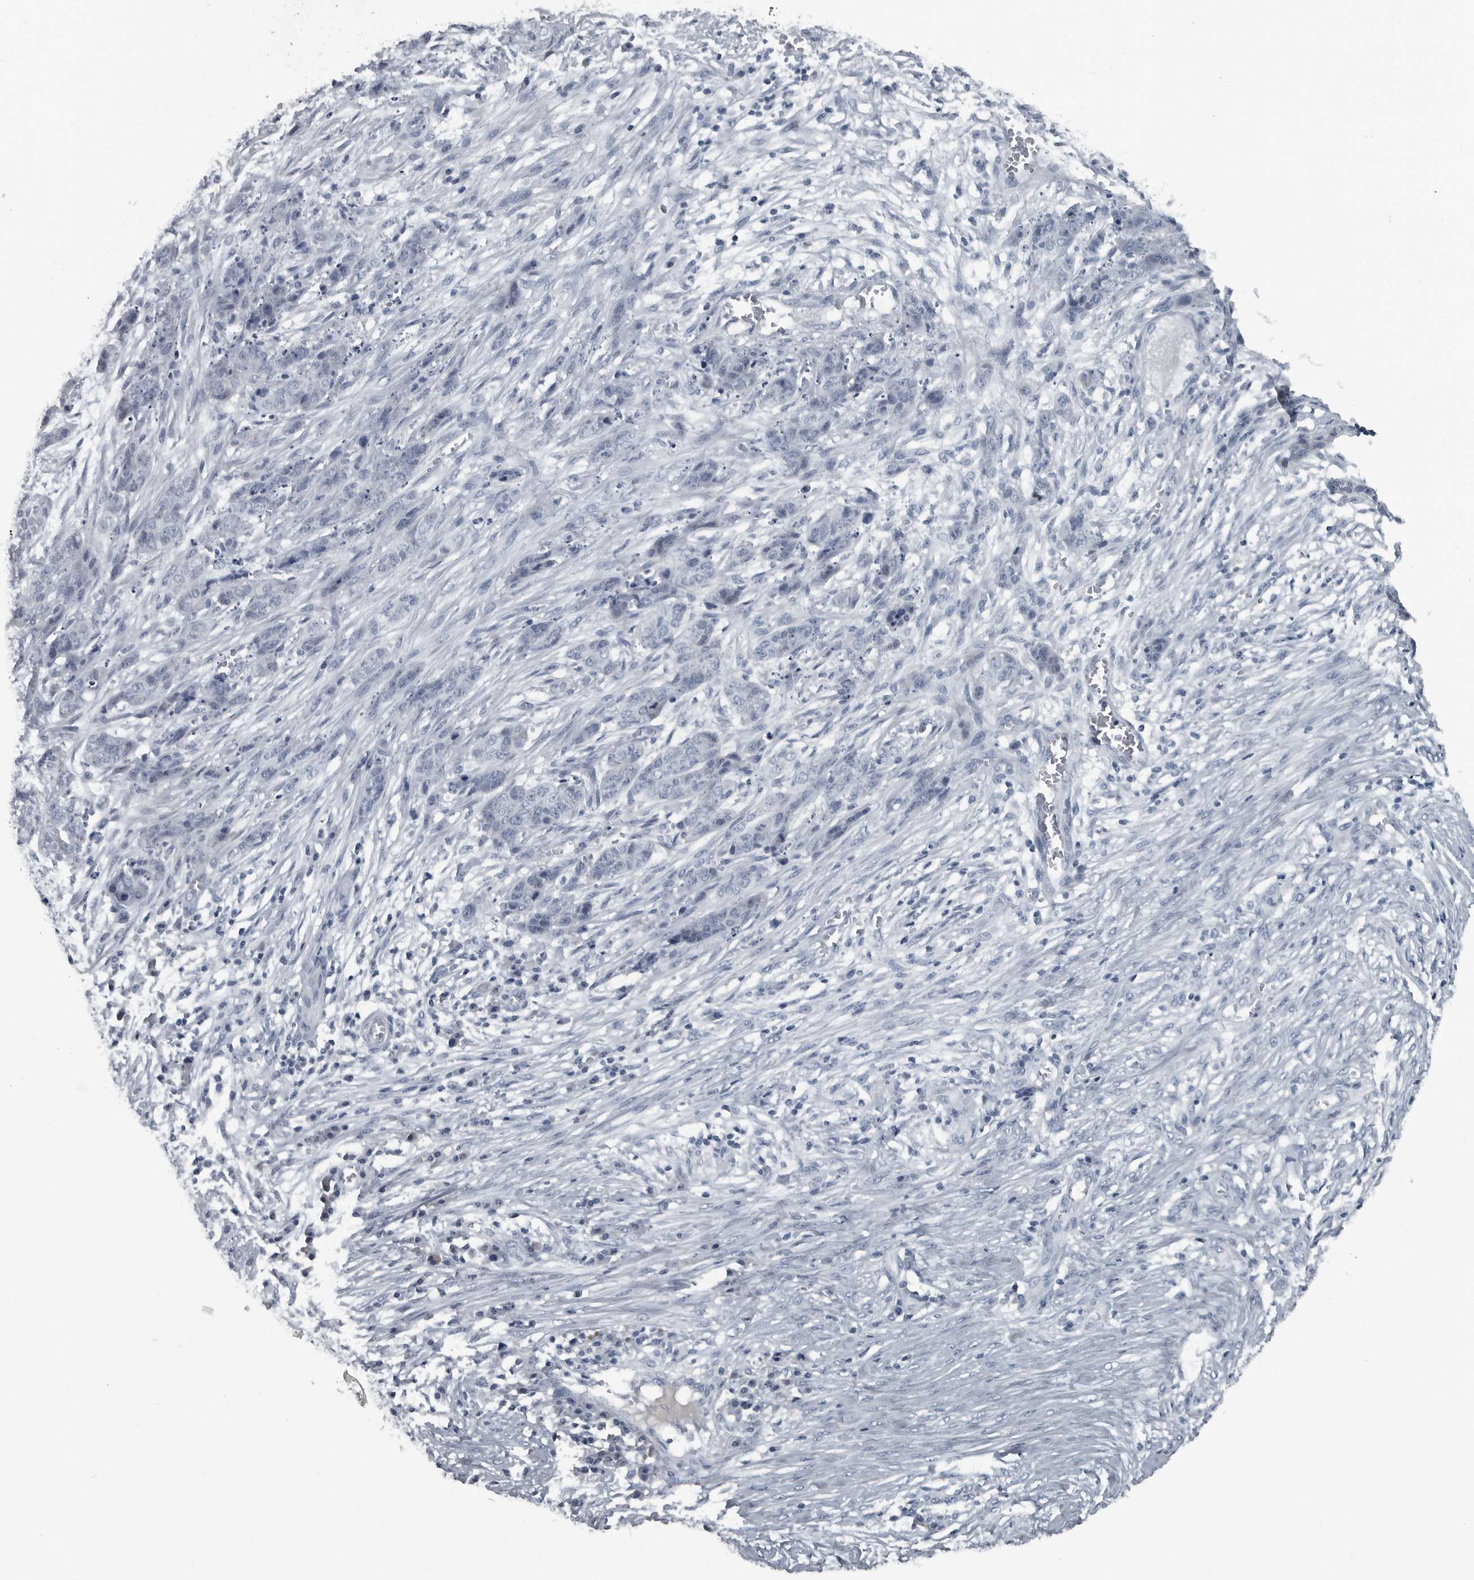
{"staining": {"intensity": "negative", "quantity": "none", "location": "none"}, "tissue": "skin cancer", "cell_type": "Tumor cells", "image_type": "cancer", "snomed": [{"axis": "morphology", "description": "Basal cell carcinoma"}, {"axis": "topography", "description": "Skin"}], "caption": "DAB immunohistochemical staining of human basal cell carcinoma (skin) shows no significant expression in tumor cells. Nuclei are stained in blue.", "gene": "DNAAF11", "patient": {"sex": "female", "age": 64}}